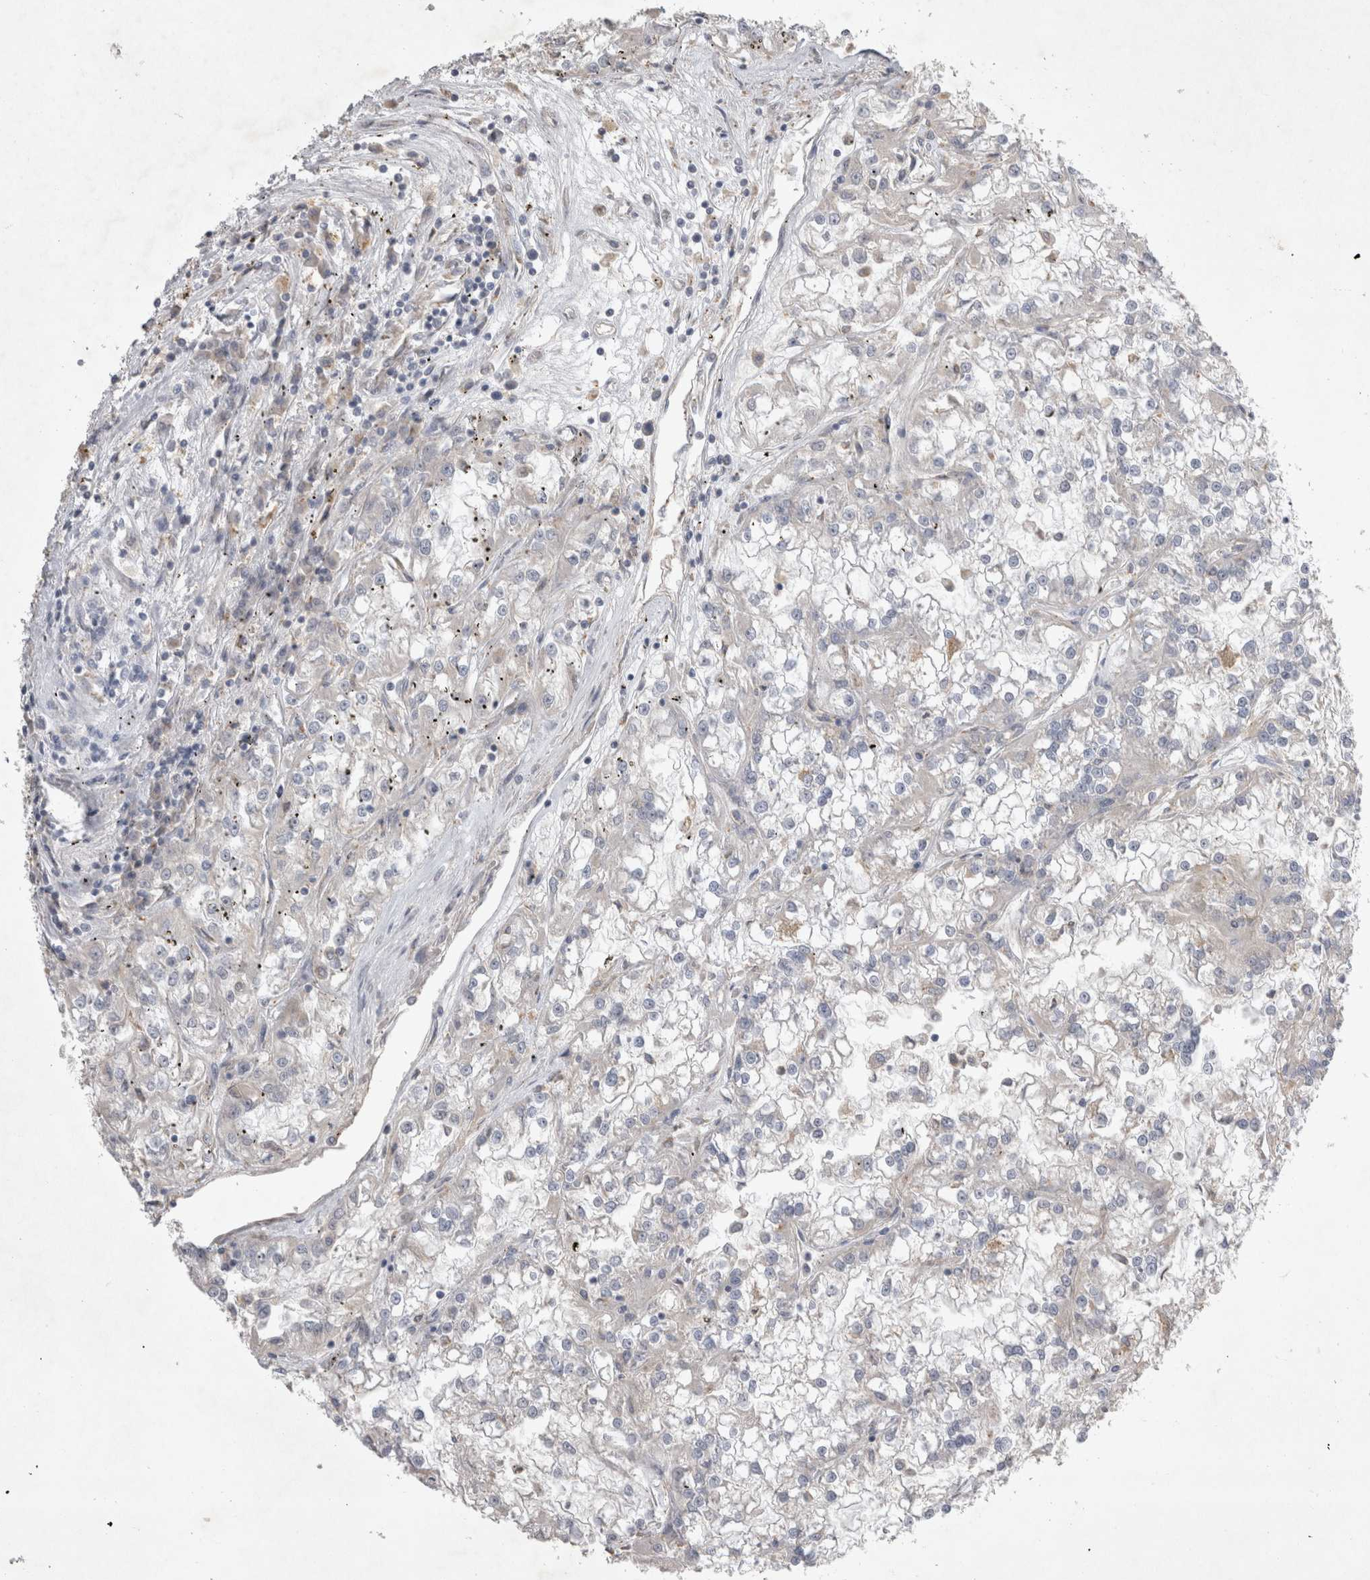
{"staining": {"intensity": "weak", "quantity": "<25%", "location": "cytoplasmic/membranous"}, "tissue": "renal cancer", "cell_type": "Tumor cells", "image_type": "cancer", "snomed": [{"axis": "morphology", "description": "Adenocarcinoma, NOS"}, {"axis": "topography", "description": "Kidney"}], "caption": "Immunohistochemical staining of renal adenocarcinoma exhibits no significant expression in tumor cells. Nuclei are stained in blue.", "gene": "STRADB", "patient": {"sex": "female", "age": 52}}